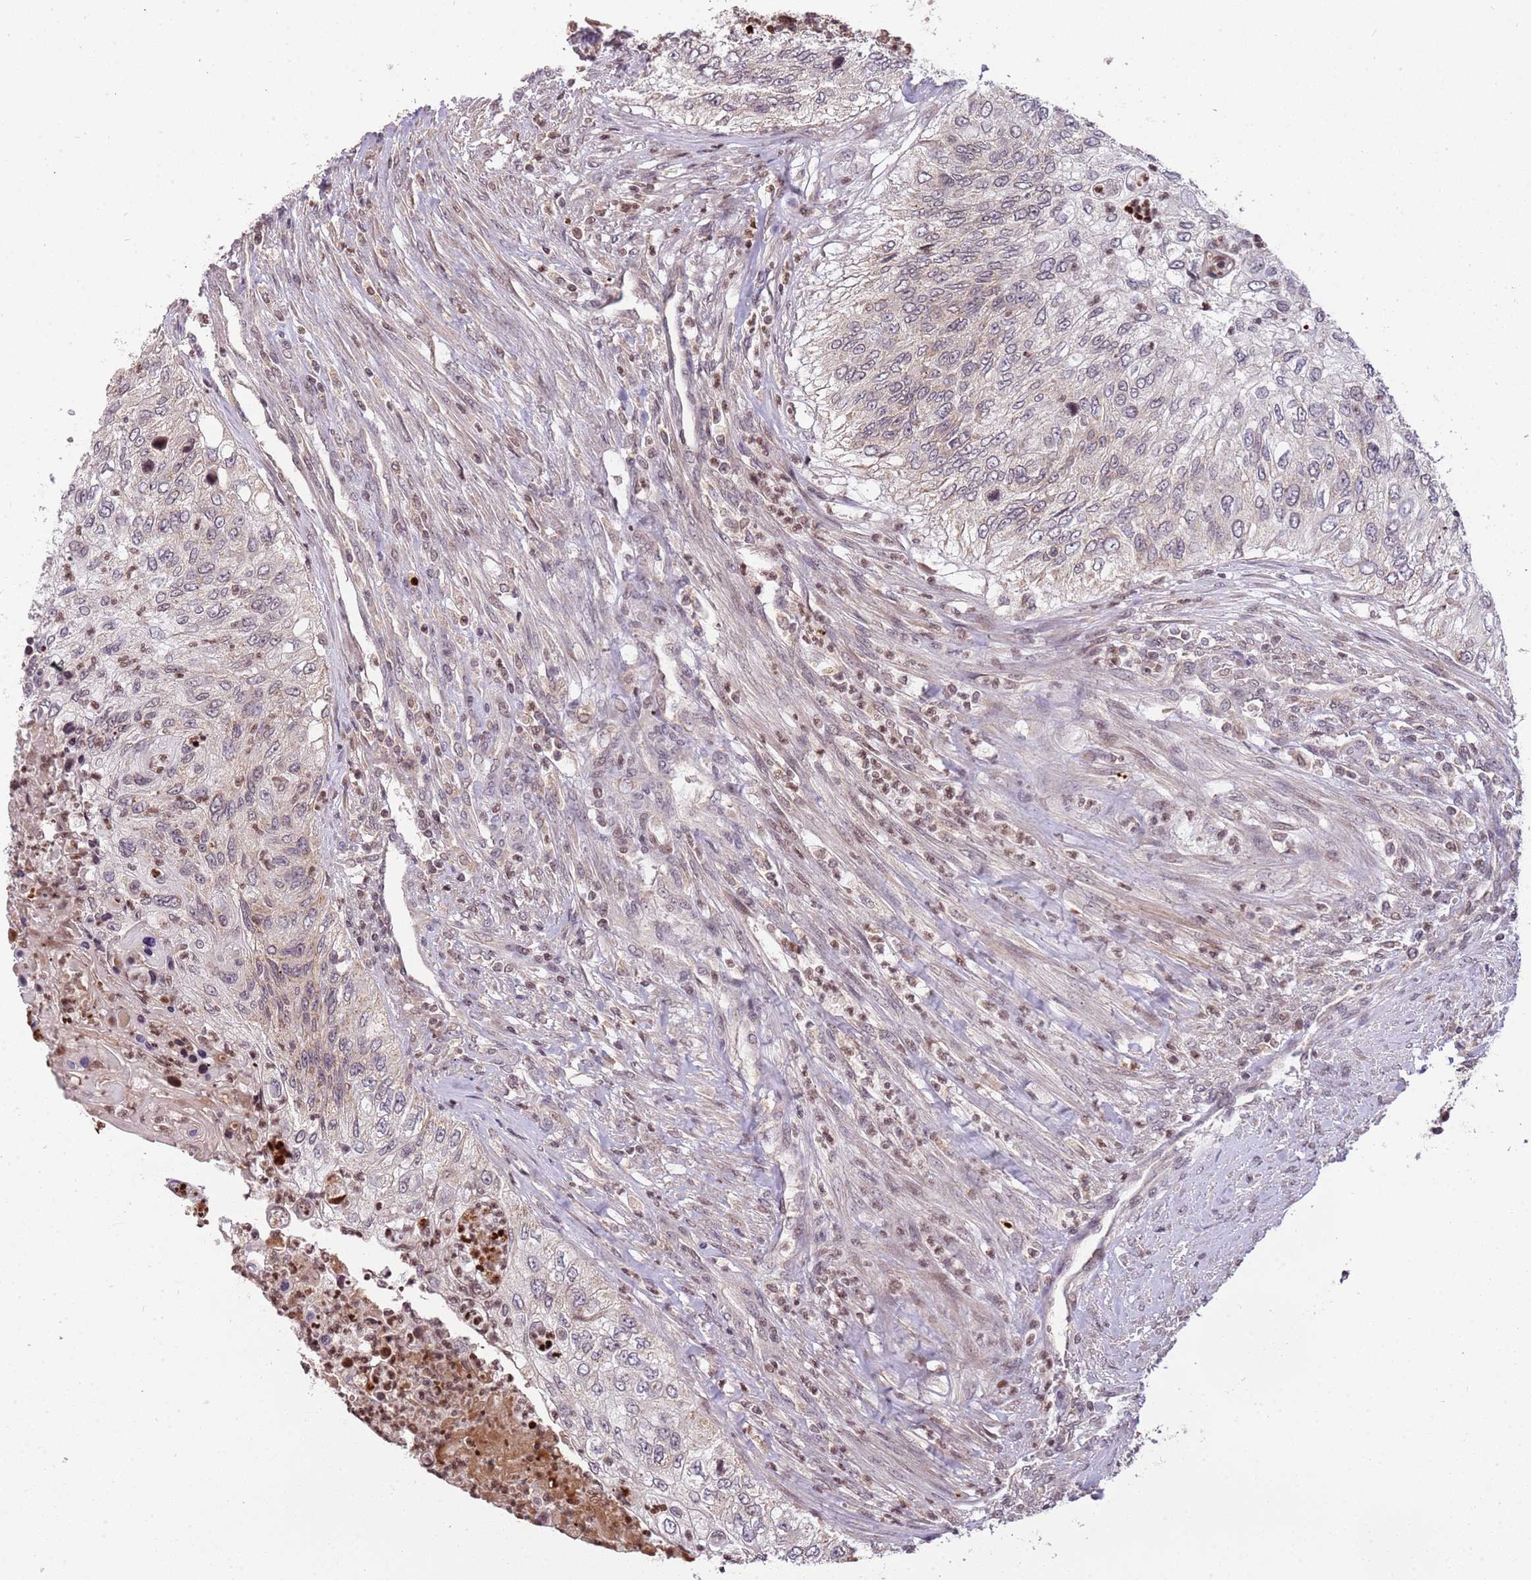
{"staining": {"intensity": "weak", "quantity": "<25%", "location": "cytoplasmic/membranous"}, "tissue": "urothelial cancer", "cell_type": "Tumor cells", "image_type": "cancer", "snomed": [{"axis": "morphology", "description": "Urothelial carcinoma, High grade"}, {"axis": "topography", "description": "Urinary bladder"}], "caption": "This micrograph is of urothelial carcinoma (high-grade) stained with immunohistochemistry (IHC) to label a protein in brown with the nuclei are counter-stained blue. There is no positivity in tumor cells. (DAB (3,3'-diaminobenzidine) IHC visualized using brightfield microscopy, high magnification).", "gene": "SAMSN1", "patient": {"sex": "female", "age": 60}}